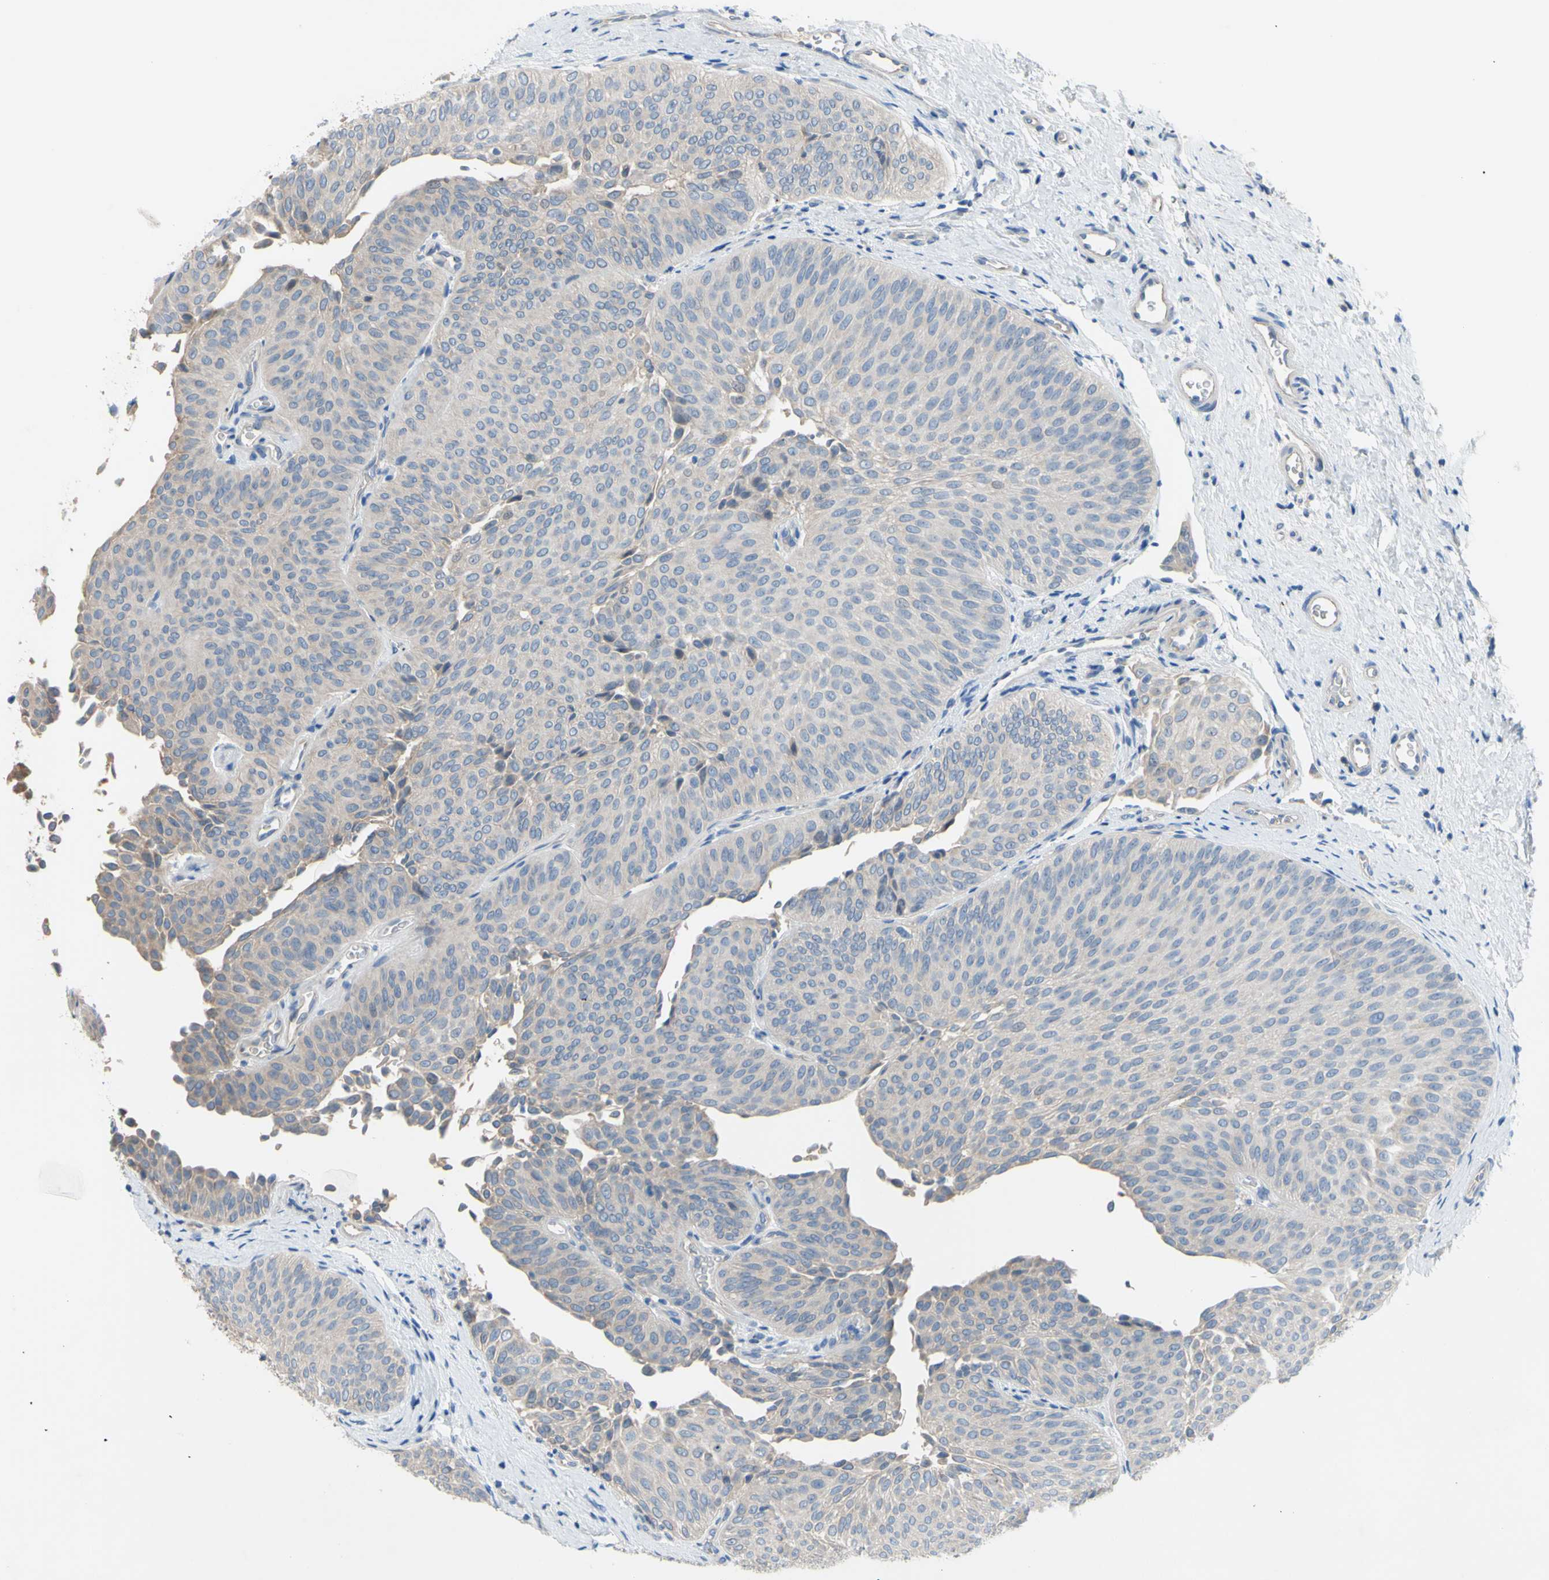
{"staining": {"intensity": "weak", "quantity": "25%-75%", "location": "cytoplasmic/membranous"}, "tissue": "urothelial cancer", "cell_type": "Tumor cells", "image_type": "cancer", "snomed": [{"axis": "morphology", "description": "Urothelial carcinoma, Low grade"}, {"axis": "topography", "description": "Urinary bladder"}], "caption": "Urothelial carcinoma (low-grade) stained with IHC demonstrates weak cytoplasmic/membranous expression in approximately 25%-75% of tumor cells.", "gene": "TMEM59L", "patient": {"sex": "female", "age": 60}}